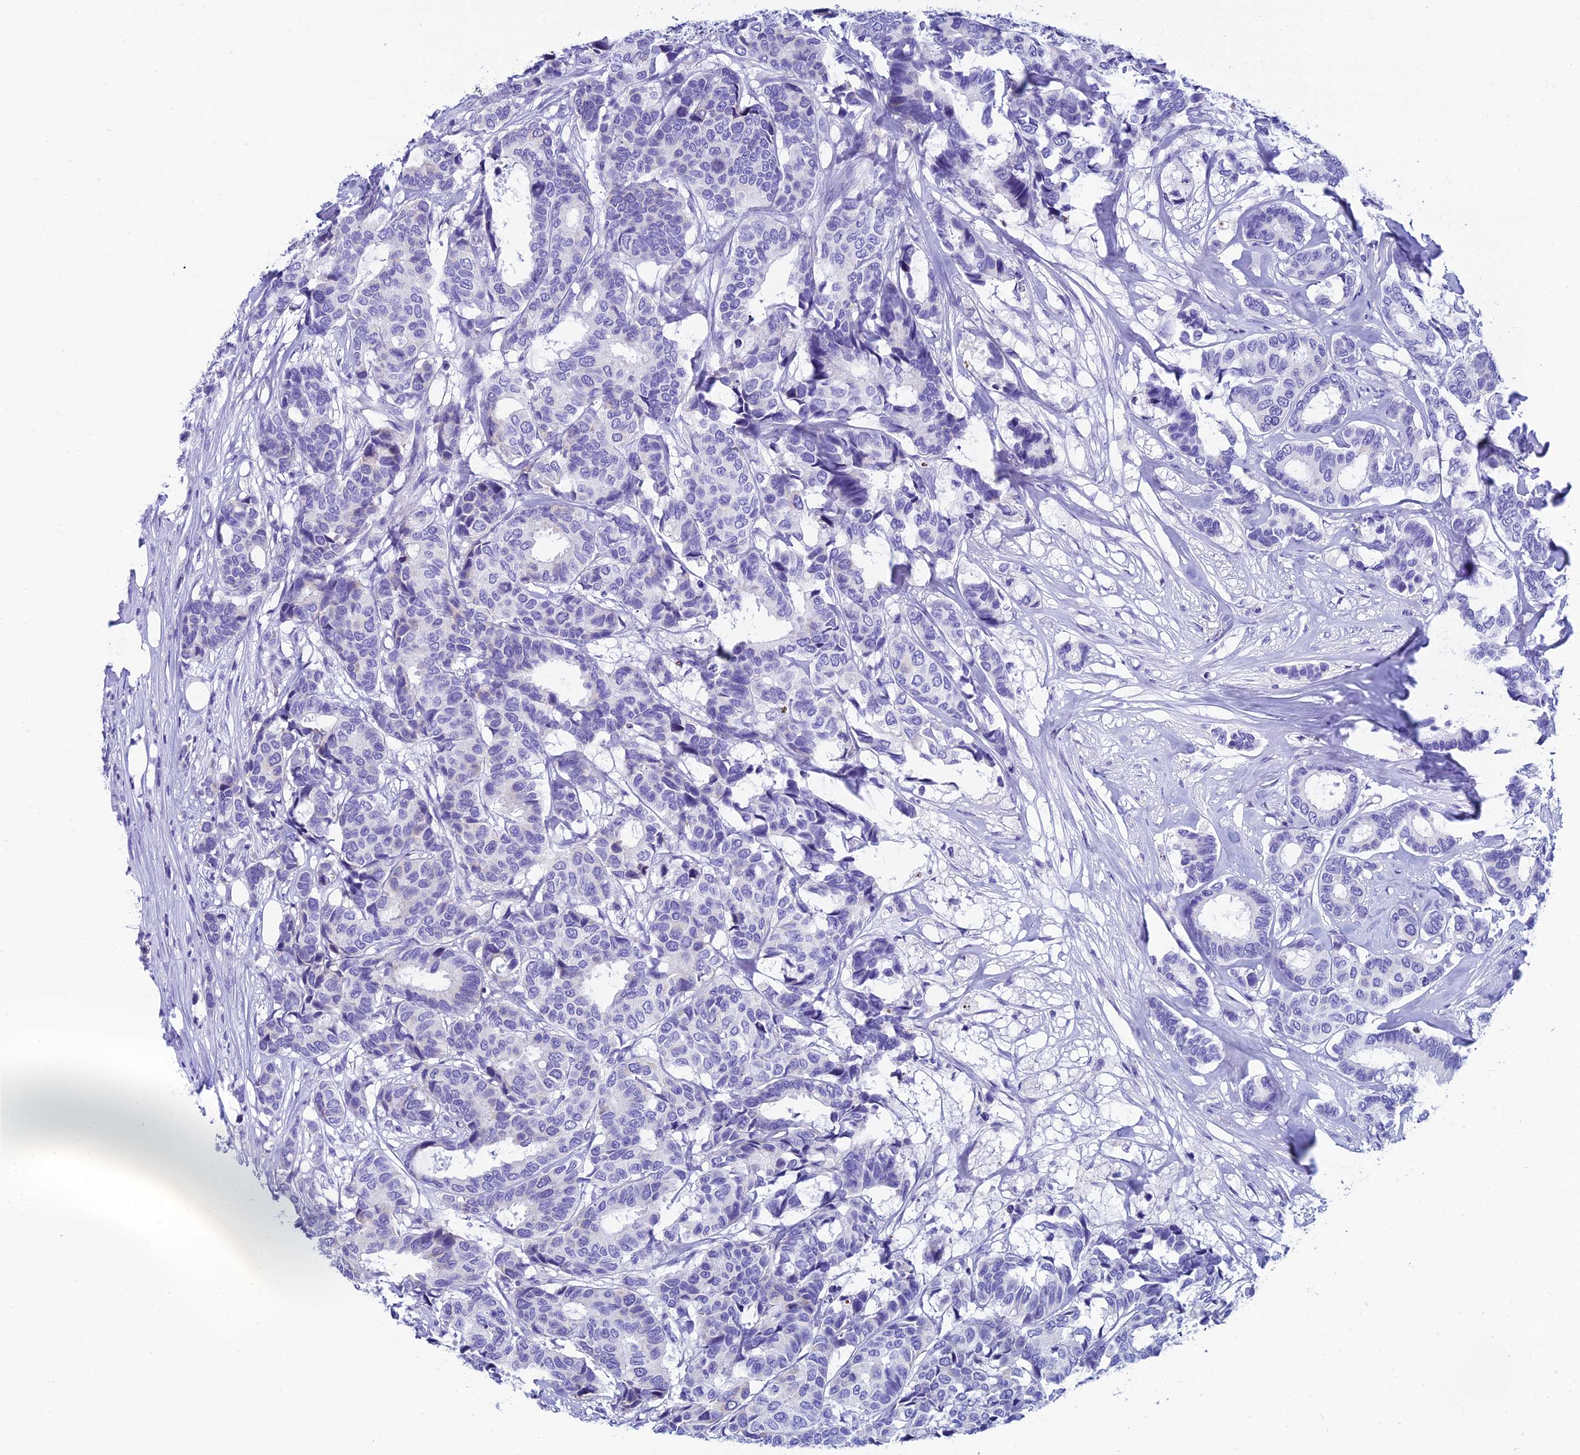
{"staining": {"intensity": "negative", "quantity": "none", "location": "none"}, "tissue": "breast cancer", "cell_type": "Tumor cells", "image_type": "cancer", "snomed": [{"axis": "morphology", "description": "Duct carcinoma"}, {"axis": "topography", "description": "Breast"}], "caption": "Immunohistochemical staining of breast cancer (intraductal carcinoma) displays no significant expression in tumor cells.", "gene": "REEP4", "patient": {"sex": "female", "age": 87}}